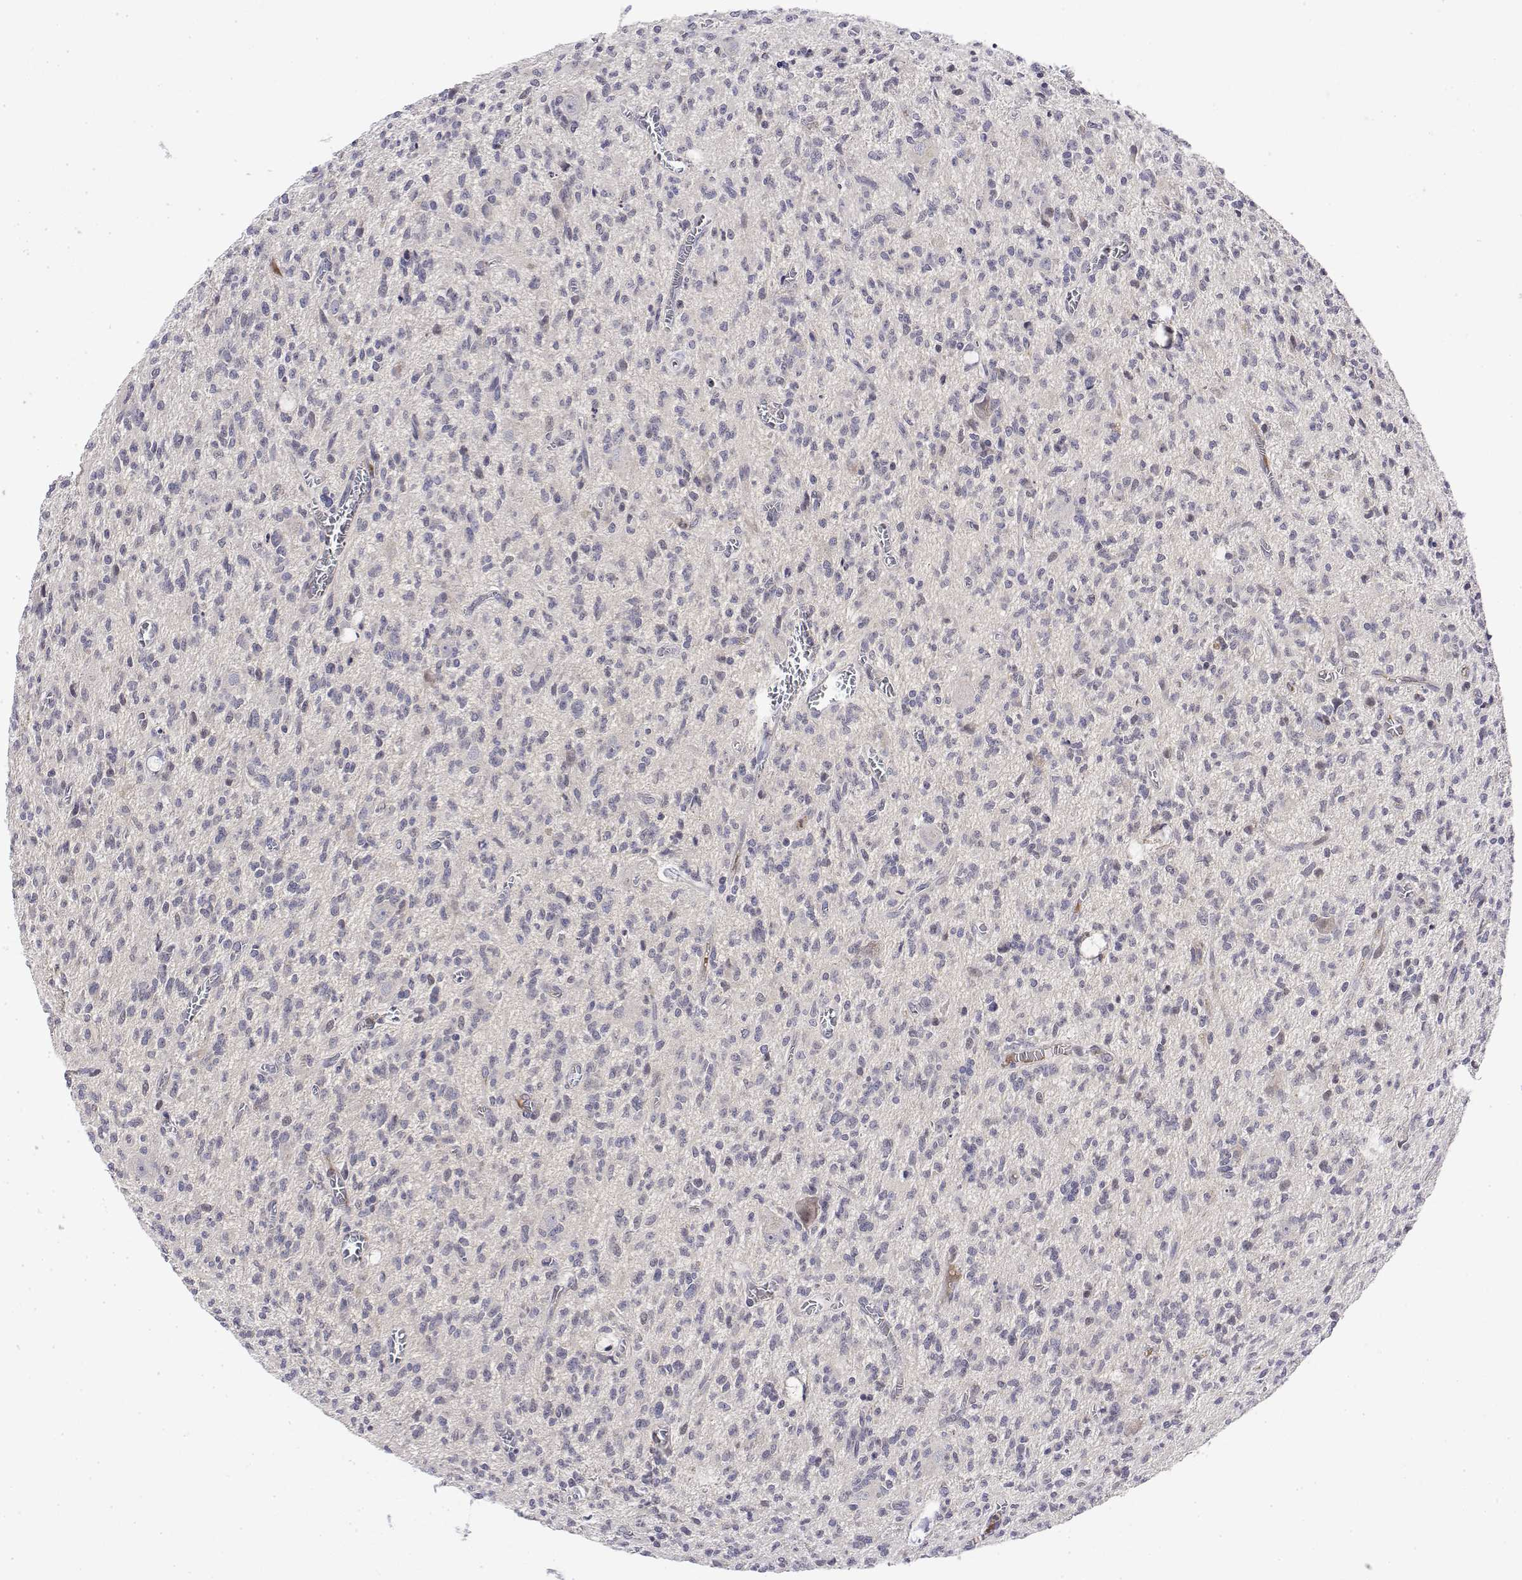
{"staining": {"intensity": "negative", "quantity": "none", "location": "none"}, "tissue": "glioma", "cell_type": "Tumor cells", "image_type": "cancer", "snomed": [{"axis": "morphology", "description": "Glioma, malignant, Low grade"}, {"axis": "topography", "description": "Brain"}], "caption": "Immunohistochemistry photomicrograph of neoplastic tissue: malignant glioma (low-grade) stained with DAB (3,3'-diaminobenzidine) shows no significant protein positivity in tumor cells.", "gene": "IGFBP4", "patient": {"sex": "male", "age": 64}}